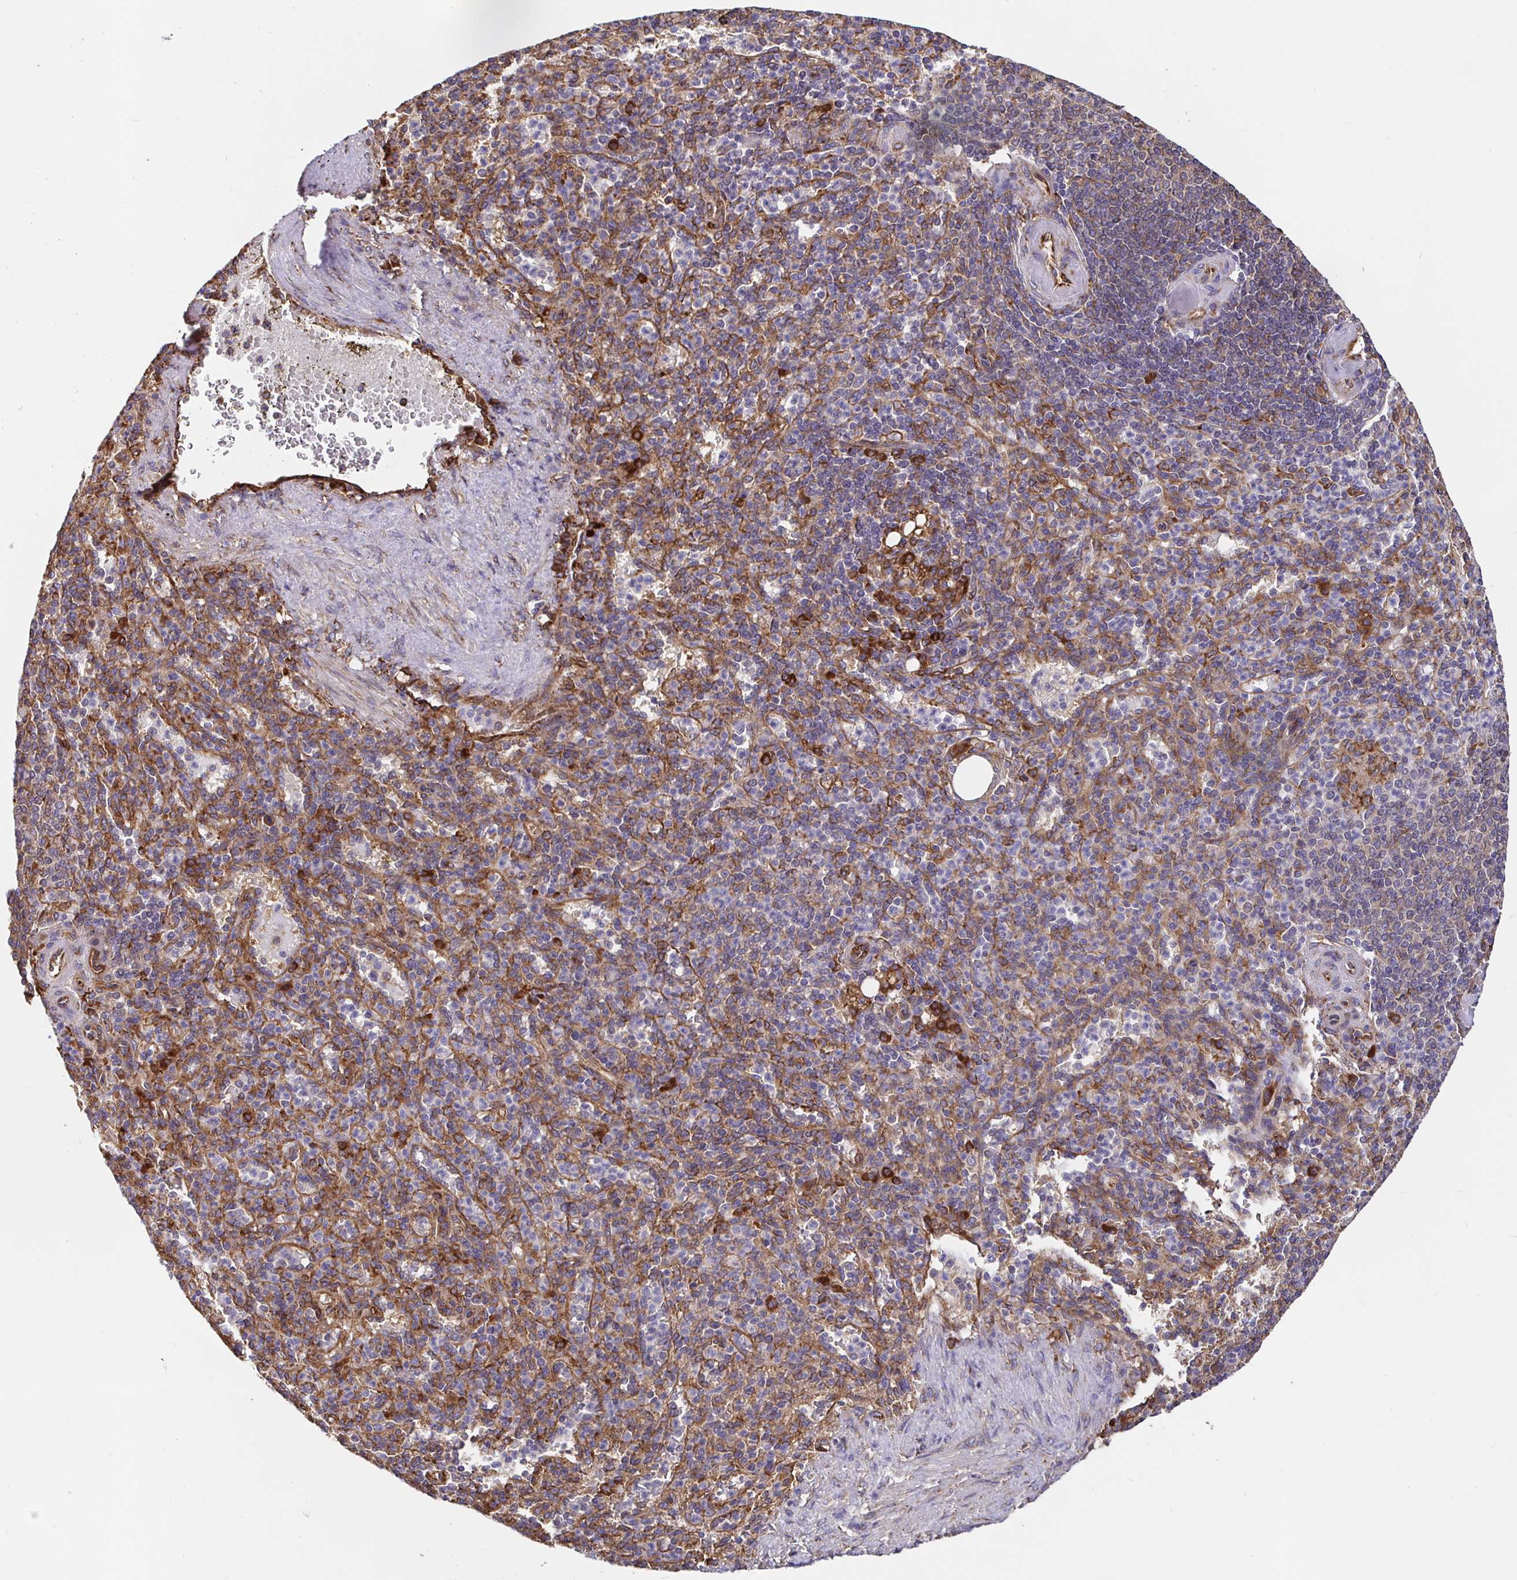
{"staining": {"intensity": "moderate", "quantity": "25%-75%", "location": "cytoplasmic/membranous"}, "tissue": "spleen", "cell_type": "Cells in red pulp", "image_type": "normal", "snomed": [{"axis": "morphology", "description": "Normal tissue, NOS"}, {"axis": "topography", "description": "Spleen"}], "caption": "The immunohistochemical stain highlights moderate cytoplasmic/membranous staining in cells in red pulp of normal spleen. (DAB IHC, brown staining for protein, blue staining for nuclei).", "gene": "MAOA", "patient": {"sex": "female", "age": 74}}